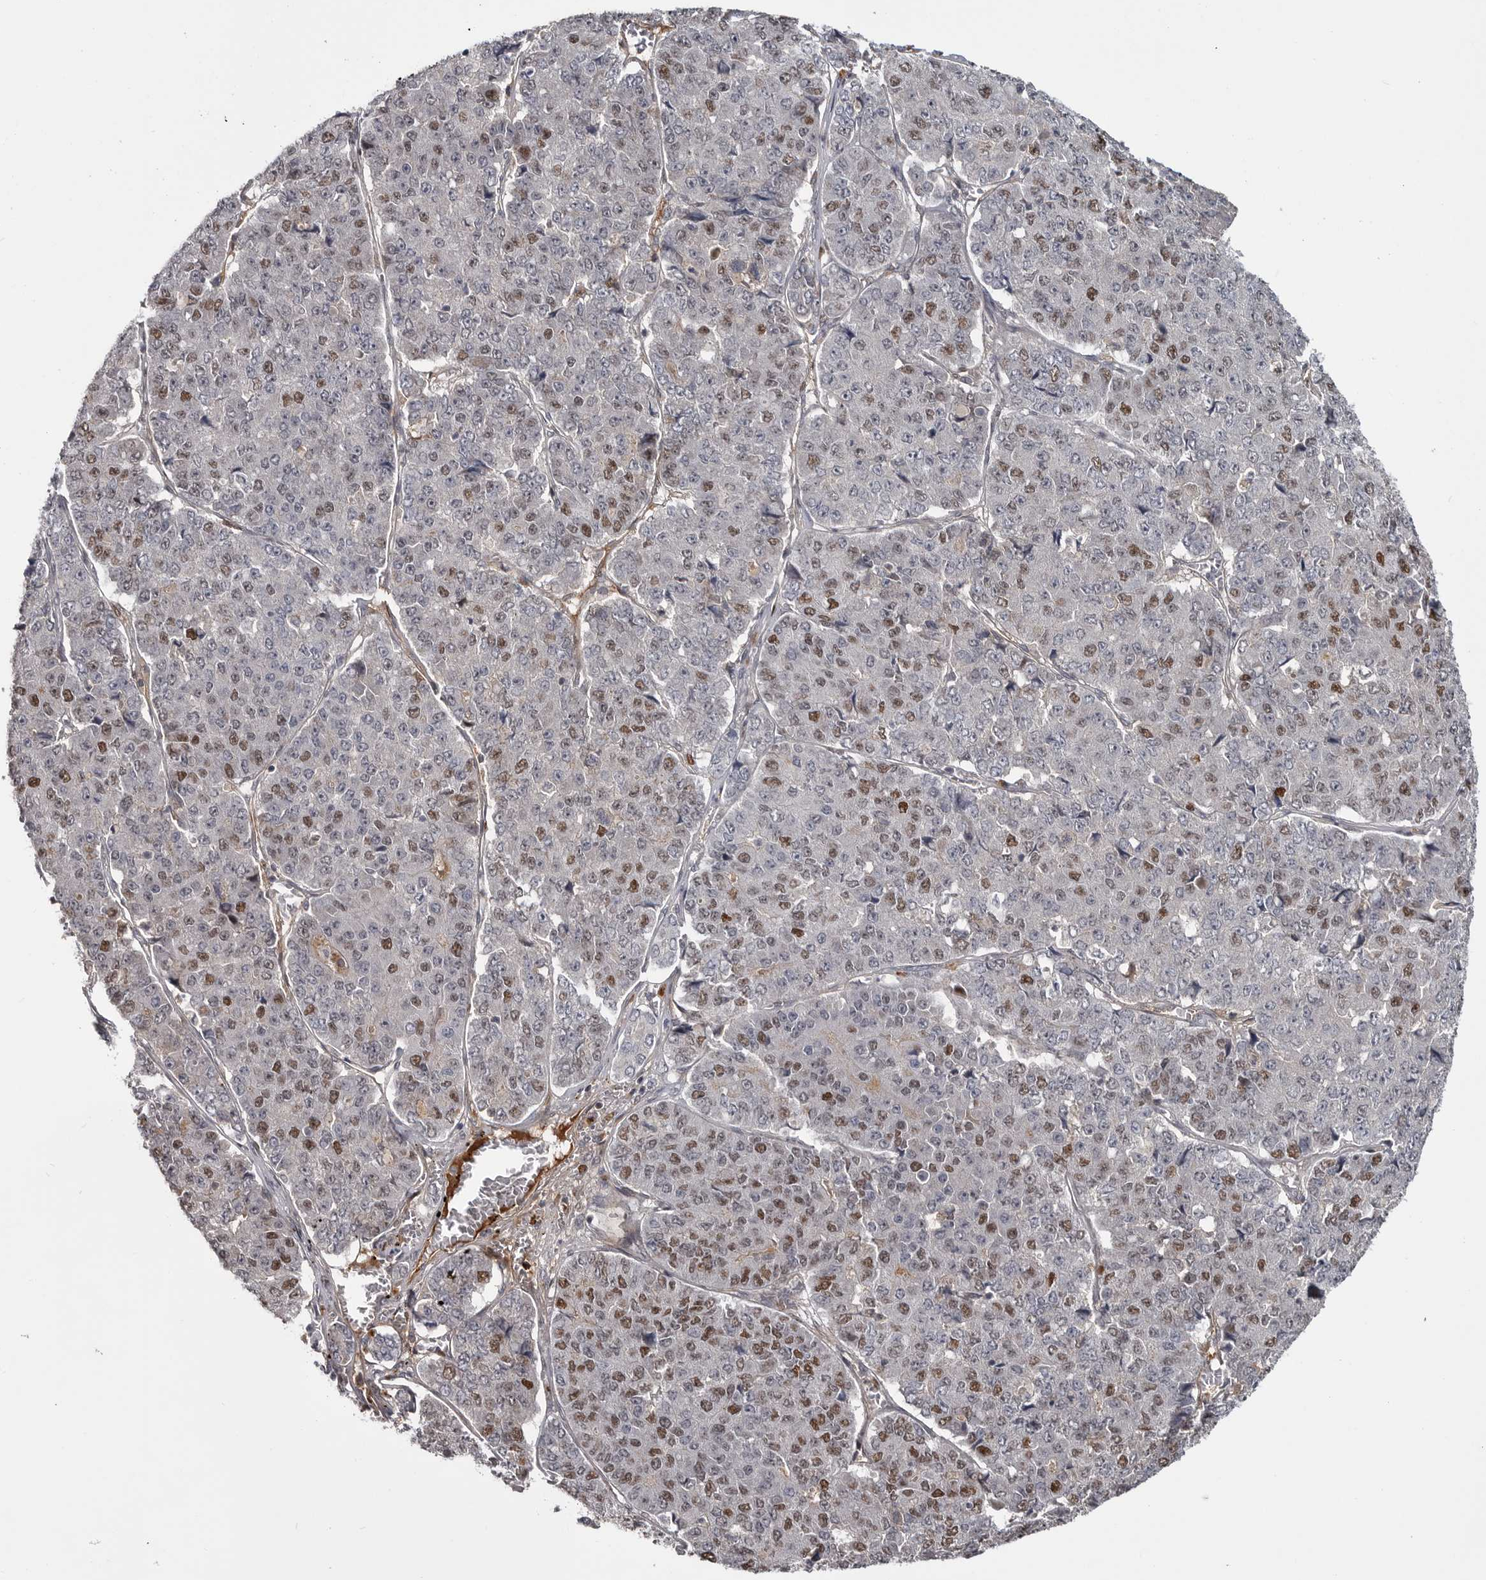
{"staining": {"intensity": "moderate", "quantity": "<25%", "location": "nuclear"}, "tissue": "pancreatic cancer", "cell_type": "Tumor cells", "image_type": "cancer", "snomed": [{"axis": "morphology", "description": "Adenocarcinoma, NOS"}, {"axis": "topography", "description": "Pancreas"}], "caption": "Brown immunohistochemical staining in pancreatic adenocarcinoma shows moderate nuclear staining in about <25% of tumor cells.", "gene": "ZNF277", "patient": {"sex": "male", "age": 50}}